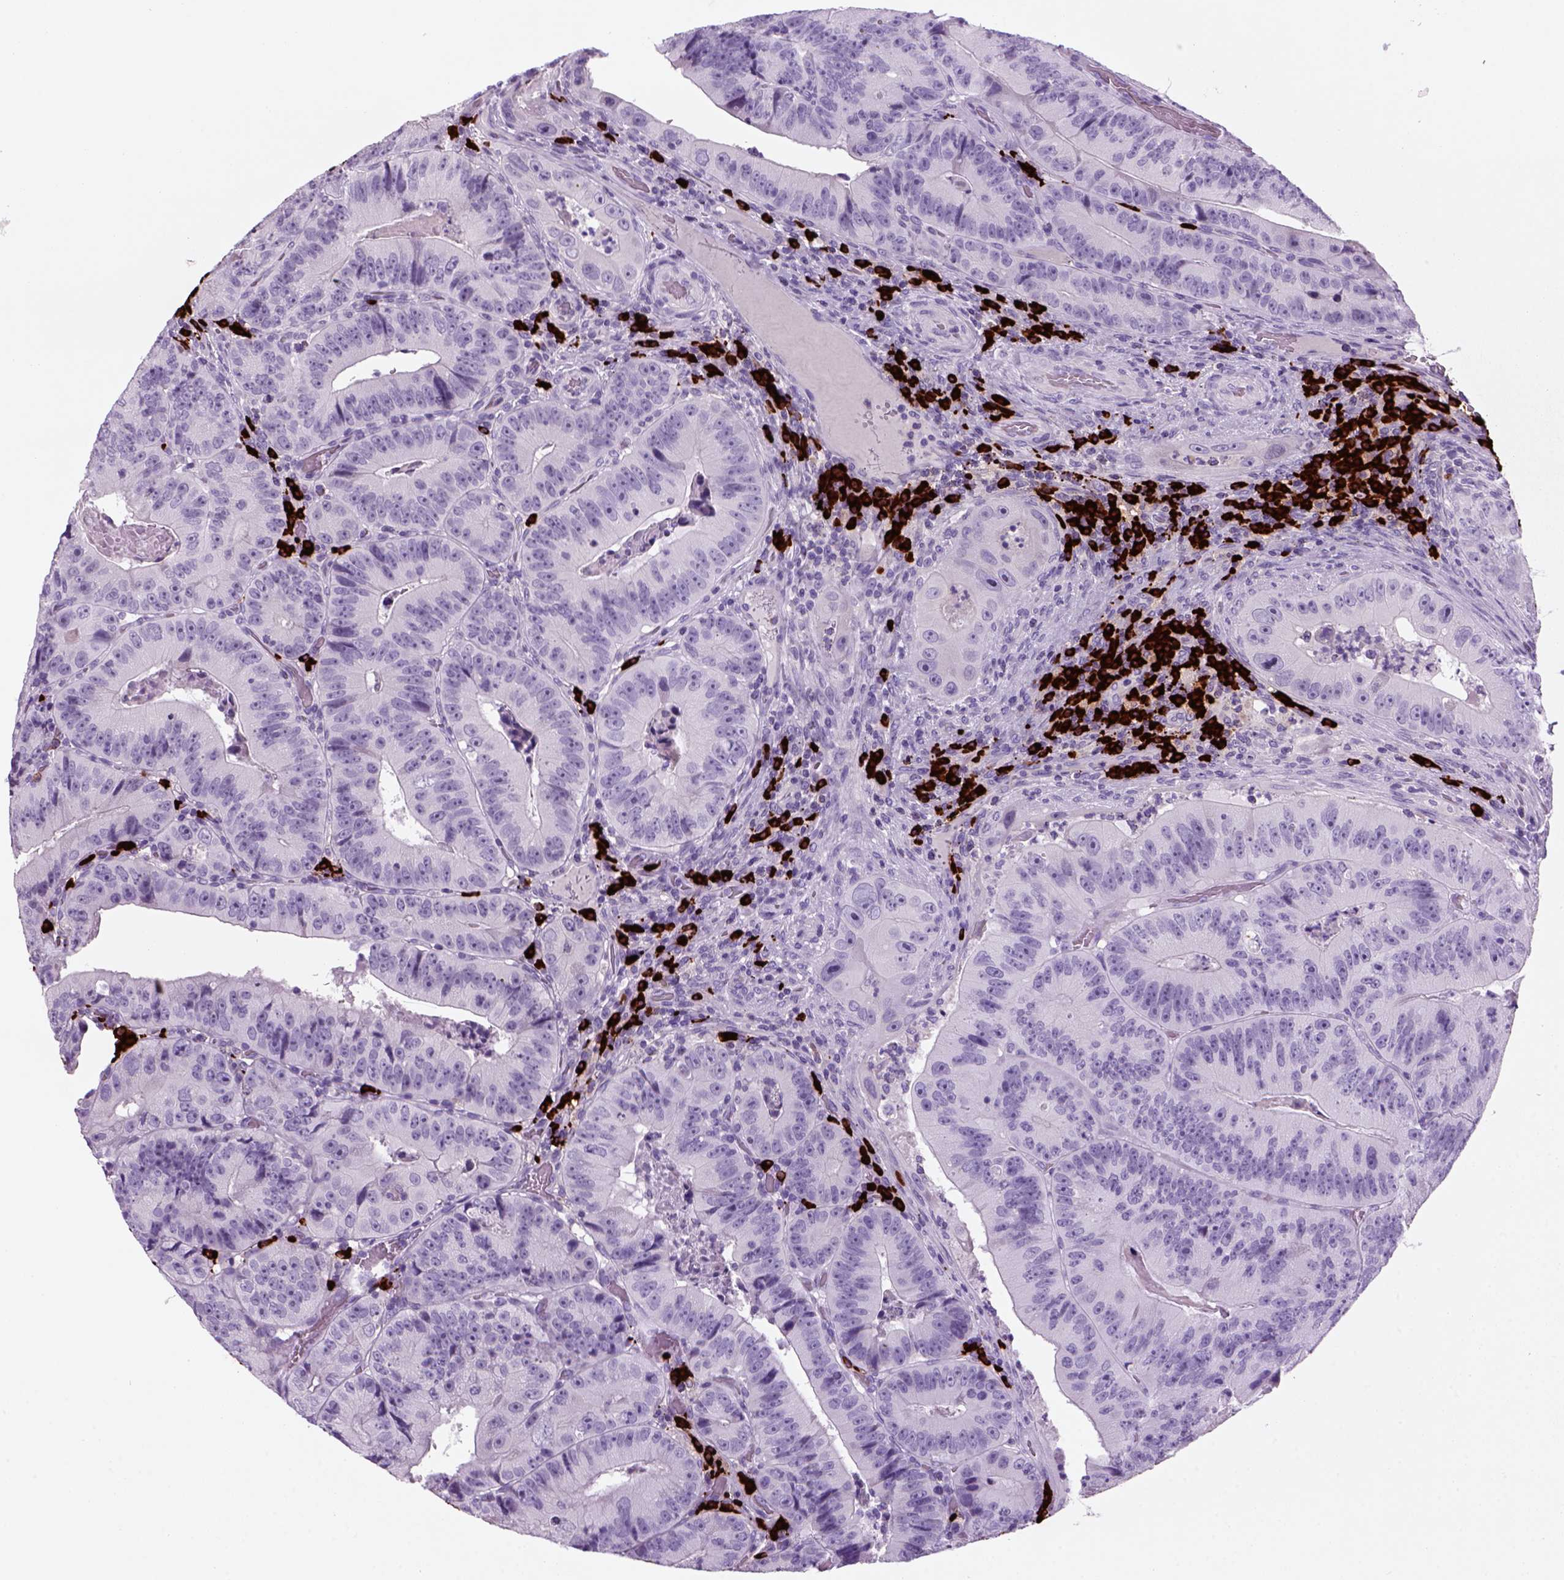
{"staining": {"intensity": "negative", "quantity": "none", "location": "none"}, "tissue": "colorectal cancer", "cell_type": "Tumor cells", "image_type": "cancer", "snomed": [{"axis": "morphology", "description": "Adenocarcinoma, NOS"}, {"axis": "topography", "description": "Colon"}], "caption": "Immunohistochemistry micrograph of human colorectal cancer (adenocarcinoma) stained for a protein (brown), which displays no positivity in tumor cells.", "gene": "MZB1", "patient": {"sex": "female", "age": 86}}